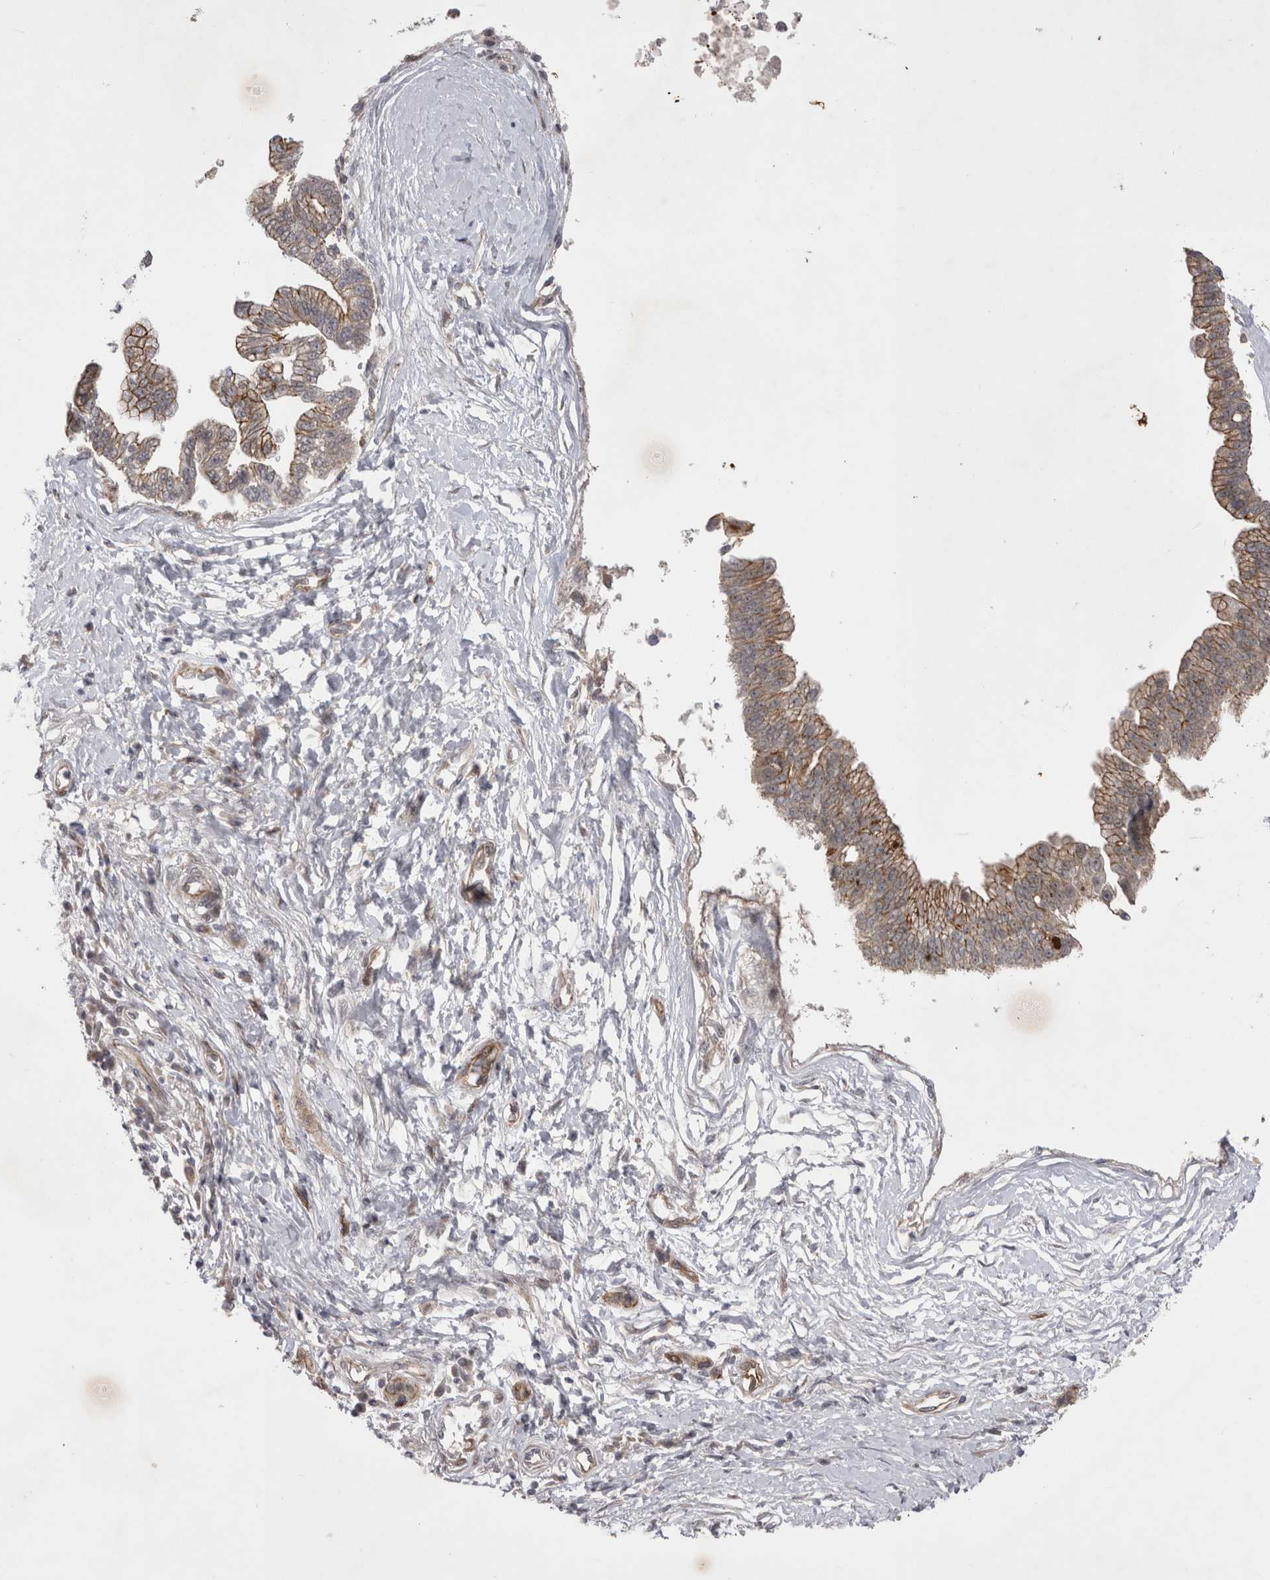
{"staining": {"intensity": "moderate", "quantity": "25%-75%", "location": "cytoplasmic/membranous"}, "tissue": "pancreatic cancer", "cell_type": "Tumor cells", "image_type": "cancer", "snomed": [{"axis": "morphology", "description": "Adenocarcinoma, NOS"}, {"axis": "topography", "description": "Pancreas"}], "caption": "Adenocarcinoma (pancreatic) was stained to show a protein in brown. There is medium levels of moderate cytoplasmic/membranous expression in approximately 25%-75% of tumor cells.", "gene": "NENF", "patient": {"sex": "male", "age": 72}}